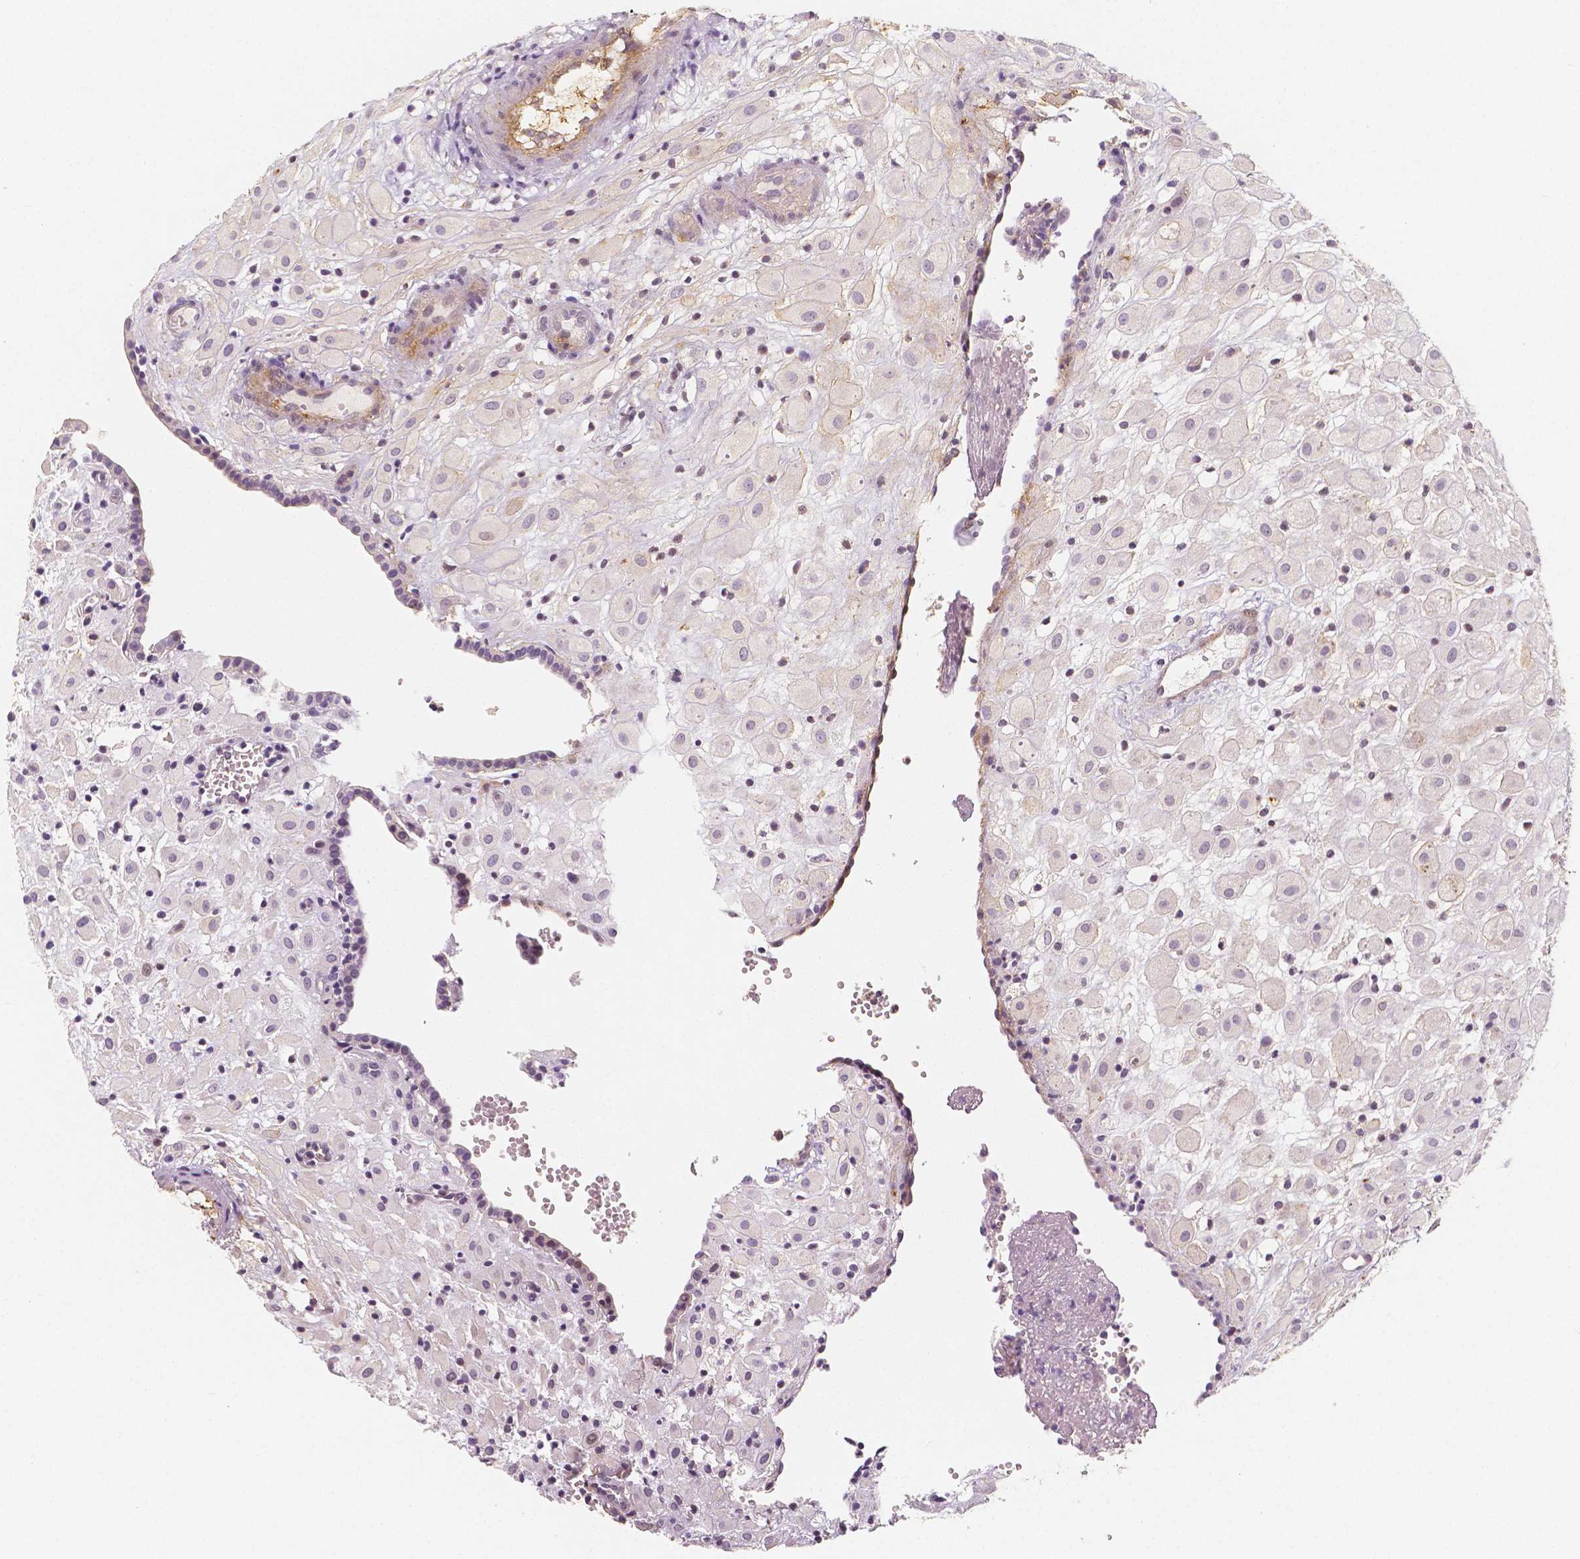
{"staining": {"intensity": "negative", "quantity": "none", "location": "none"}, "tissue": "placenta", "cell_type": "Decidual cells", "image_type": "normal", "snomed": [{"axis": "morphology", "description": "Normal tissue, NOS"}, {"axis": "topography", "description": "Placenta"}], "caption": "The image demonstrates no significant expression in decidual cells of placenta. (Immunohistochemistry (ihc), brightfield microscopy, high magnification).", "gene": "THY1", "patient": {"sex": "female", "age": 24}}